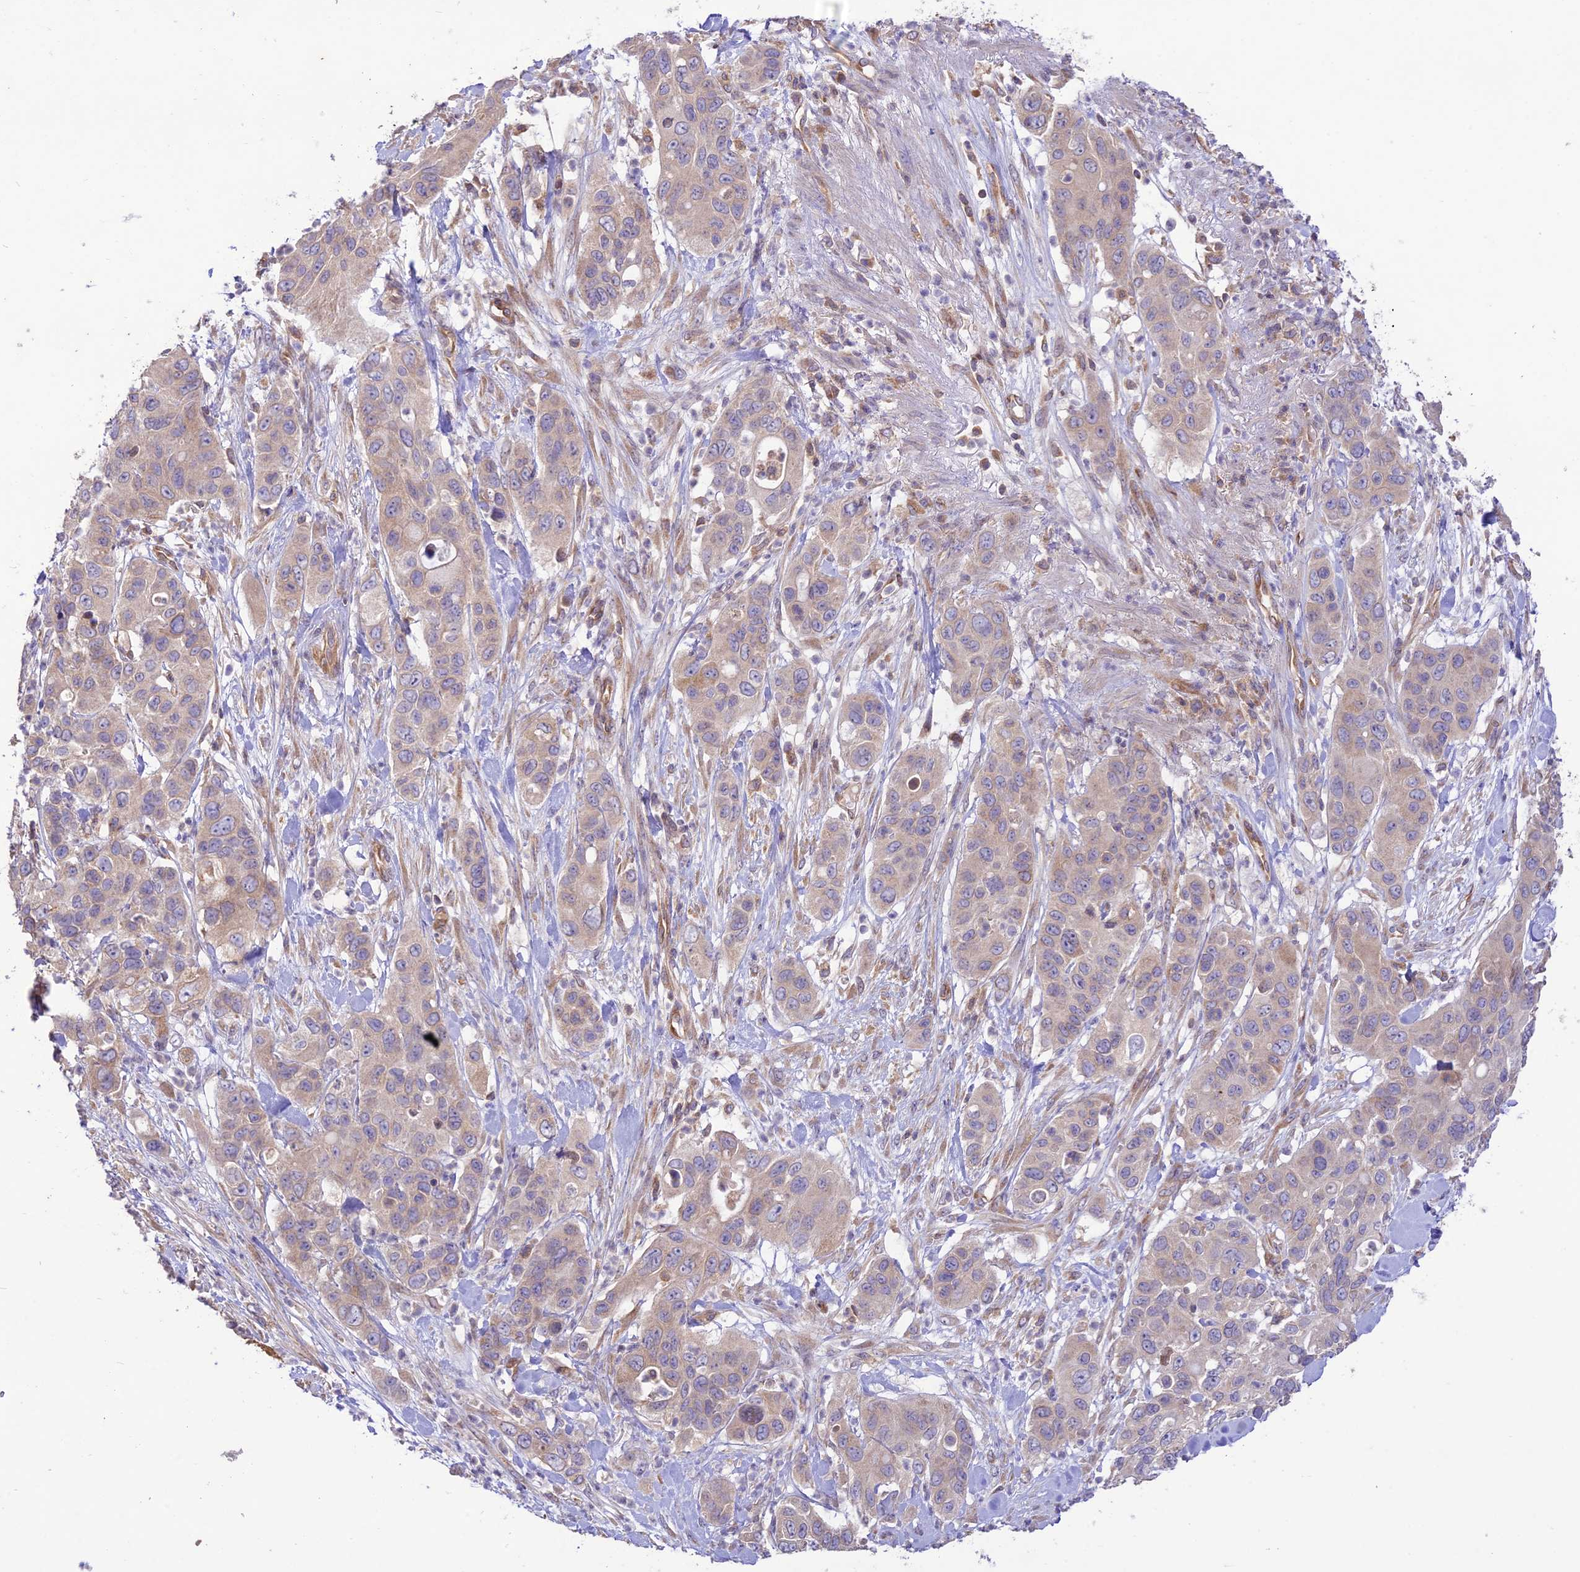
{"staining": {"intensity": "moderate", "quantity": "<25%", "location": "cytoplasmic/membranous"}, "tissue": "pancreatic cancer", "cell_type": "Tumor cells", "image_type": "cancer", "snomed": [{"axis": "morphology", "description": "Adenocarcinoma, NOS"}, {"axis": "topography", "description": "Pancreas"}], "caption": "A histopathology image of adenocarcinoma (pancreatic) stained for a protein displays moderate cytoplasmic/membranous brown staining in tumor cells.", "gene": "TMEM259", "patient": {"sex": "female", "age": 71}}